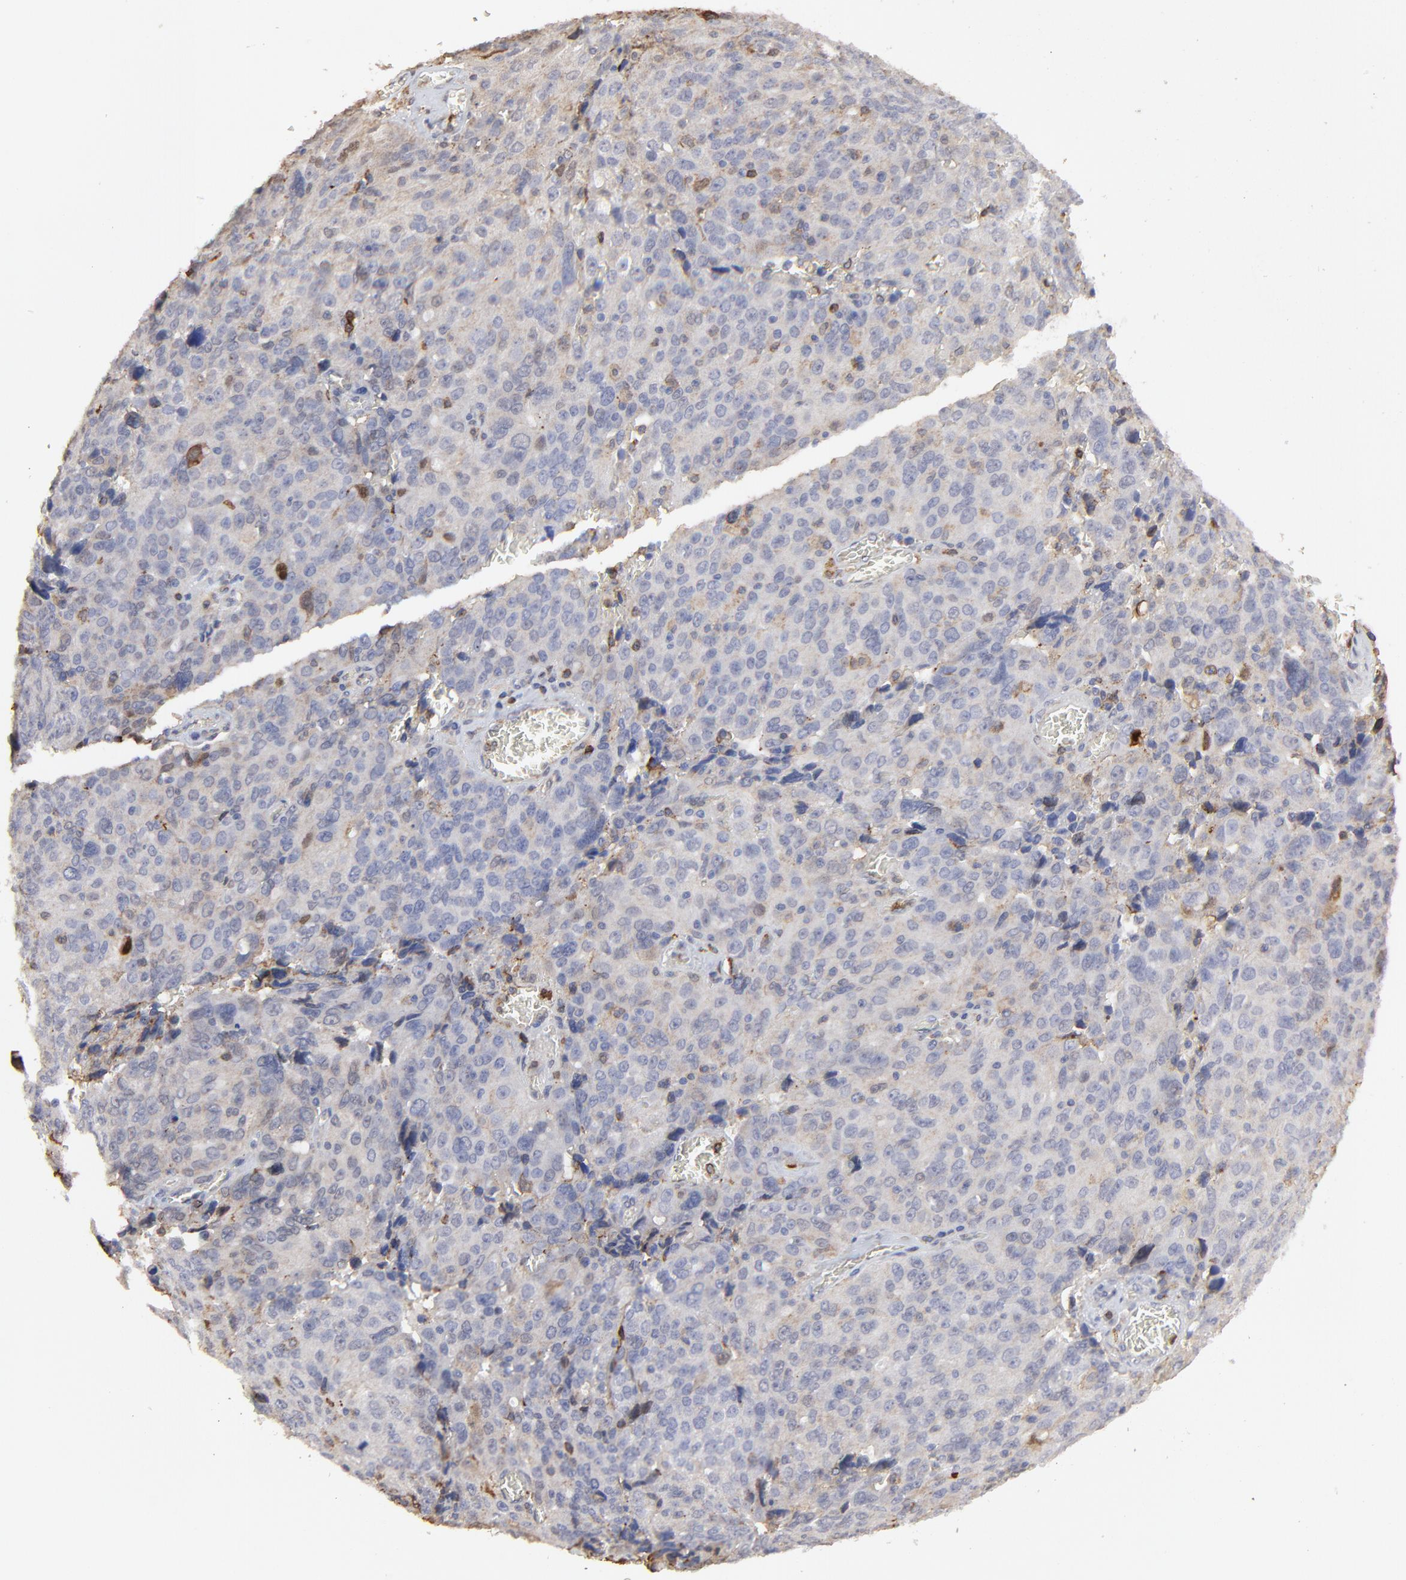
{"staining": {"intensity": "weak", "quantity": "<25%", "location": "cytoplasmic/membranous"}, "tissue": "ovarian cancer", "cell_type": "Tumor cells", "image_type": "cancer", "snomed": [{"axis": "morphology", "description": "Carcinoma, endometroid"}, {"axis": "topography", "description": "Ovary"}], "caption": "A high-resolution photomicrograph shows immunohistochemistry (IHC) staining of ovarian cancer (endometroid carcinoma), which displays no significant positivity in tumor cells.", "gene": "SLC6A14", "patient": {"sex": "female", "age": 75}}